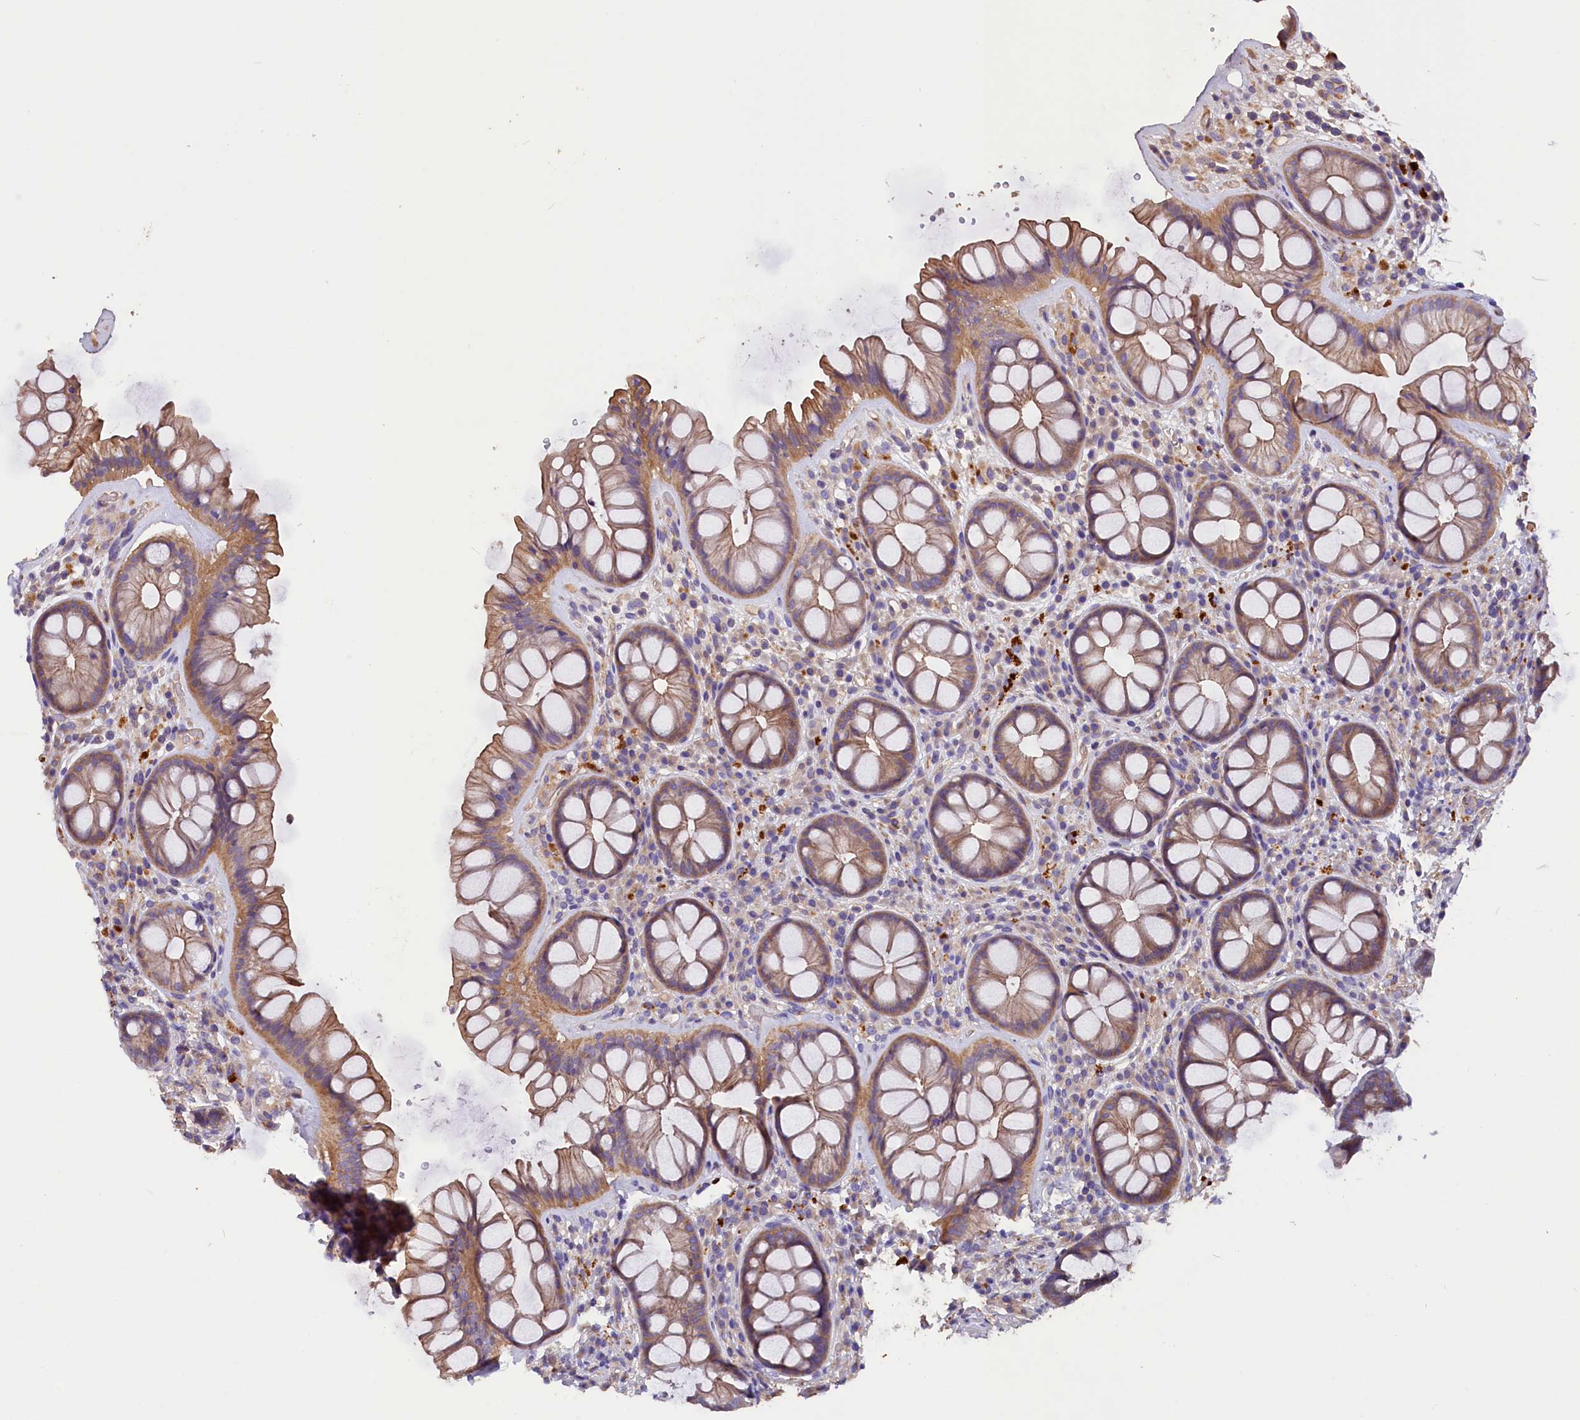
{"staining": {"intensity": "moderate", "quantity": ">75%", "location": "cytoplasmic/membranous"}, "tissue": "rectum", "cell_type": "Glandular cells", "image_type": "normal", "snomed": [{"axis": "morphology", "description": "Normal tissue, NOS"}, {"axis": "topography", "description": "Rectum"}], "caption": "A high-resolution histopathology image shows IHC staining of benign rectum, which exhibits moderate cytoplasmic/membranous staining in approximately >75% of glandular cells.", "gene": "ERMARD", "patient": {"sex": "male", "age": 74}}